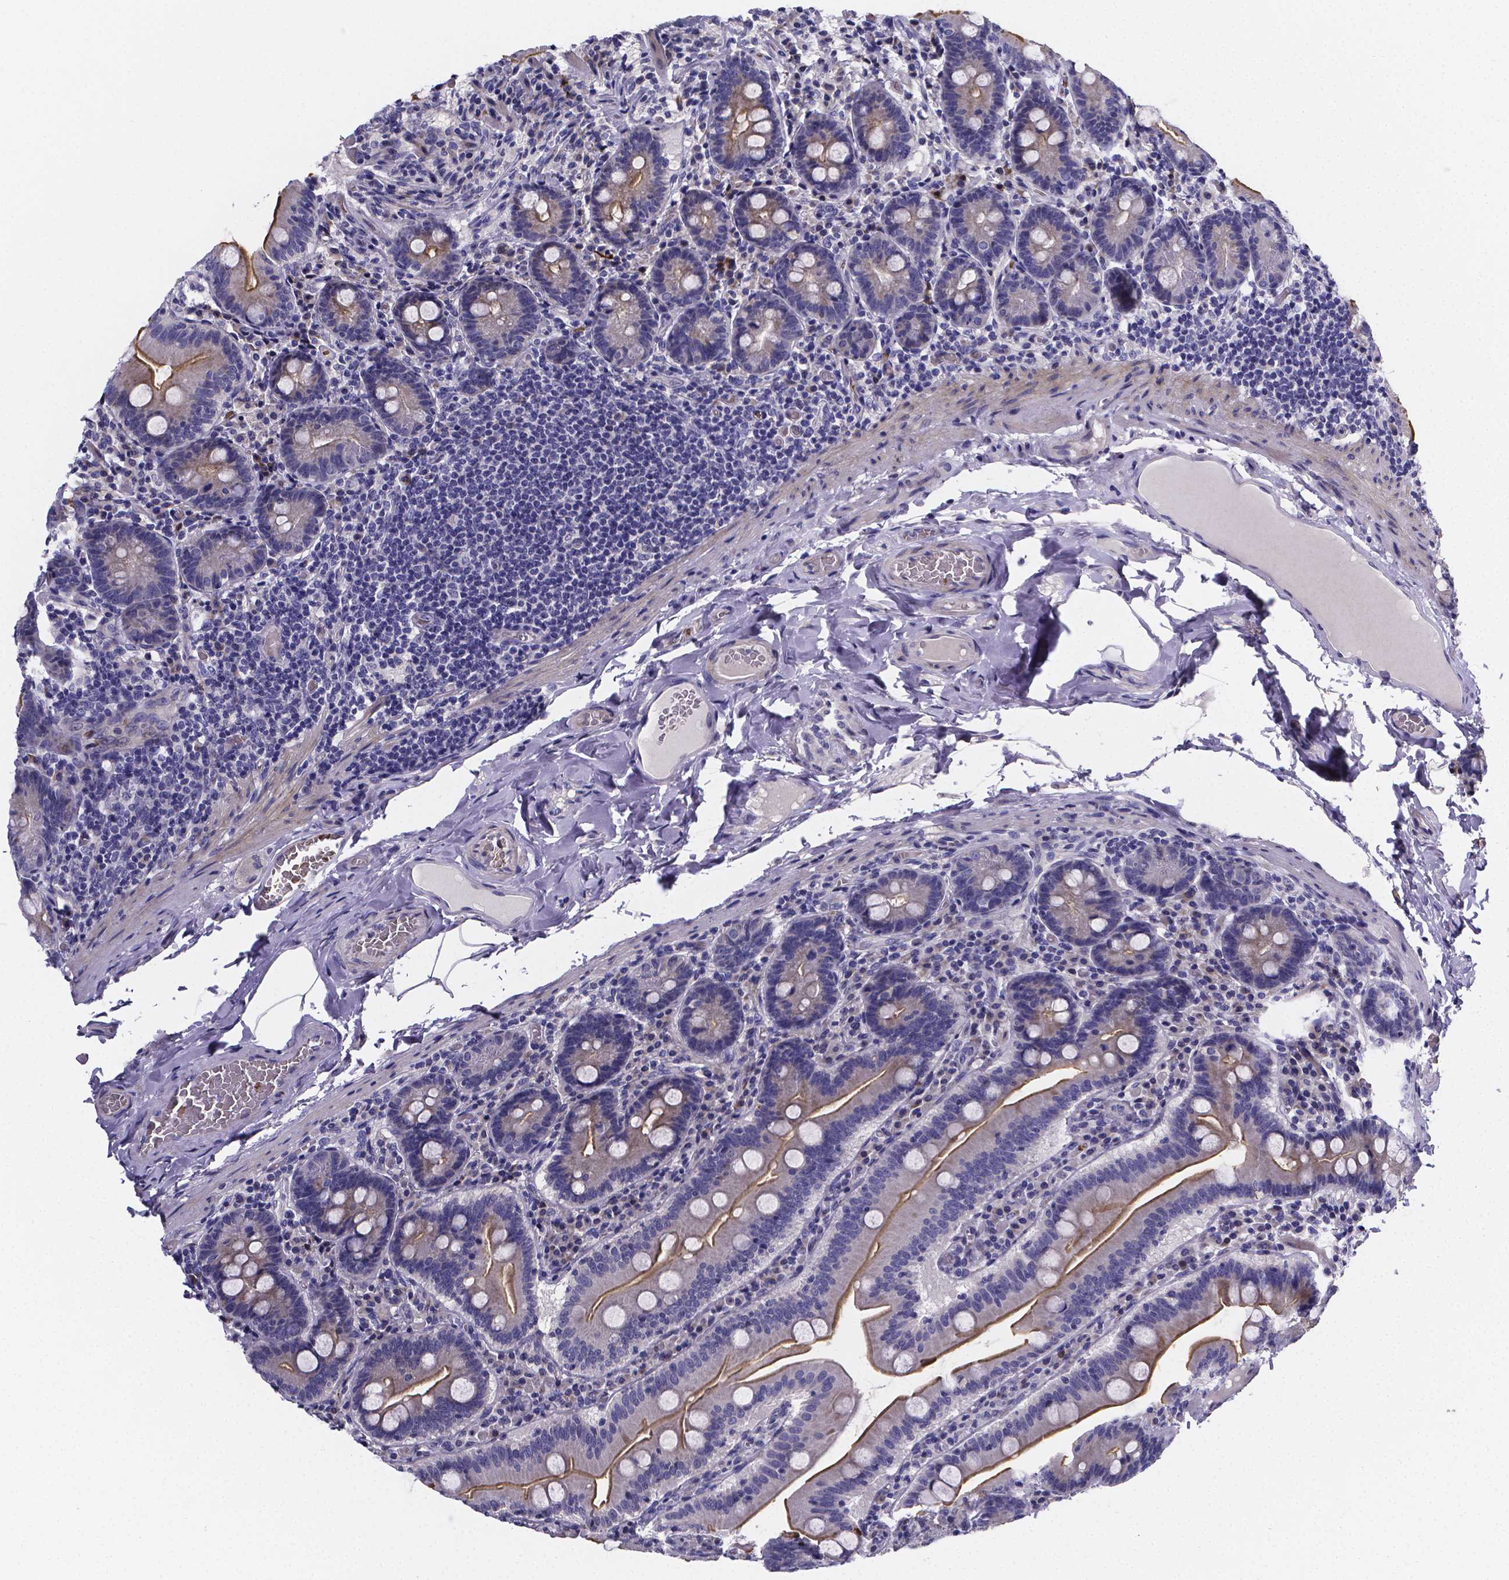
{"staining": {"intensity": "moderate", "quantity": "25%-75%", "location": "cytoplasmic/membranous"}, "tissue": "small intestine", "cell_type": "Glandular cells", "image_type": "normal", "snomed": [{"axis": "morphology", "description": "Normal tissue, NOS"}, {"axis": "topography", "description": "Small intestine"}], "caption": "Immunohistochemical staining of unremarkable human small intestine displays moderate cytoplasmic/membranous protein staining in approximately 25%-75% of glandular cells. Immunohistochemistry (ihc) stains the protein in brown and the nuclei are stained blue.", "gene": "GABRA3", "patient": {"sex": "male", "age": 37}}